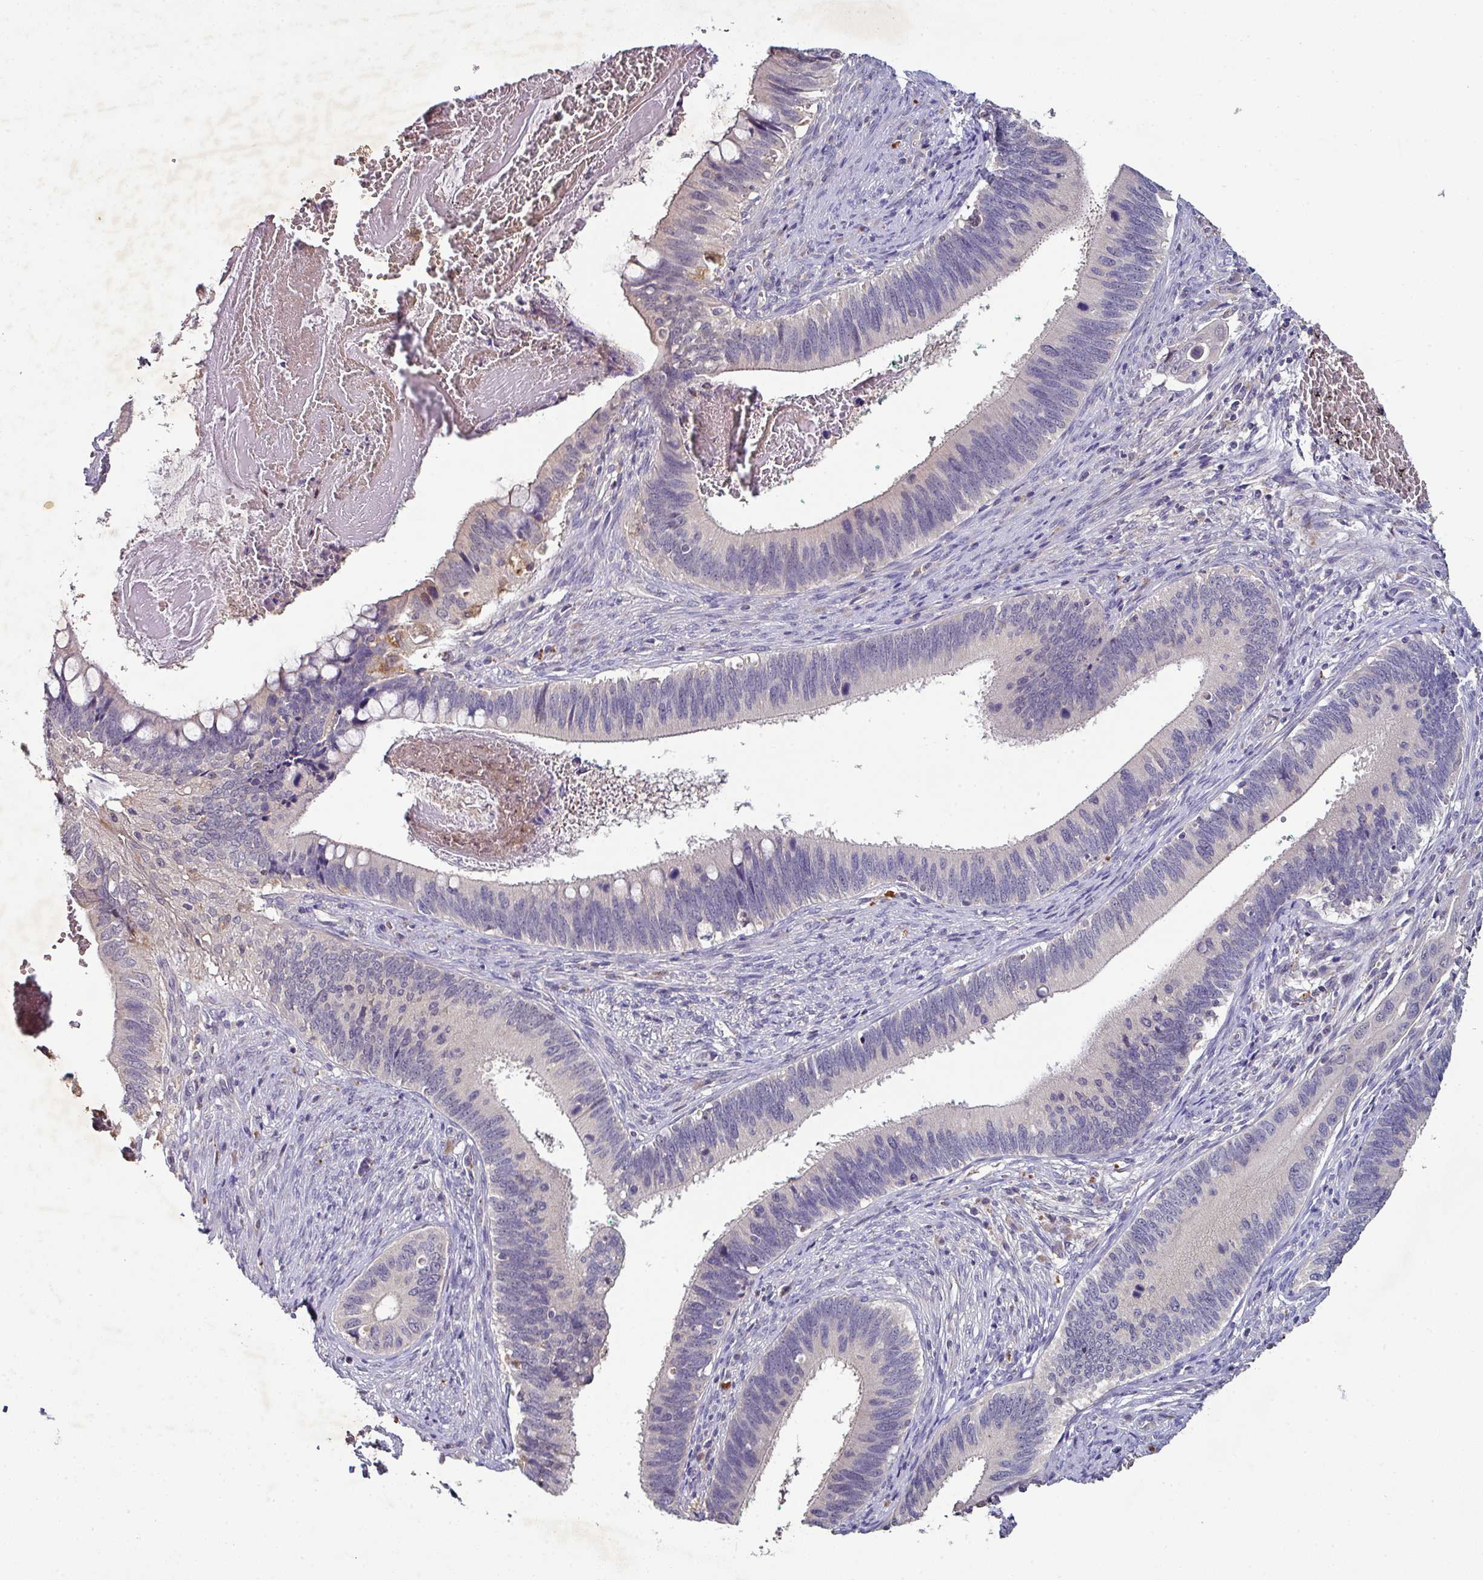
{"staining": {"intensity": "negative", "quantity": "none", "location": "none"}, "tissue": "cervical cancer", "cell_type": "Tumor cells", "image_type": "cancer", "snomed": [{"axis": "morphology", "description": "Adenocarcinoma, NOS"}, {"axis": "topography", "description": "Cervix"}], "caption": "The micrograph exhibits no staining of tumor cells in cervical cancer (adenocarcinoma). (DAB immunohistochemistry (IHC), high magnification).", "gene": "AEBP2", "patient": {"sex": "female", "age": 42}}